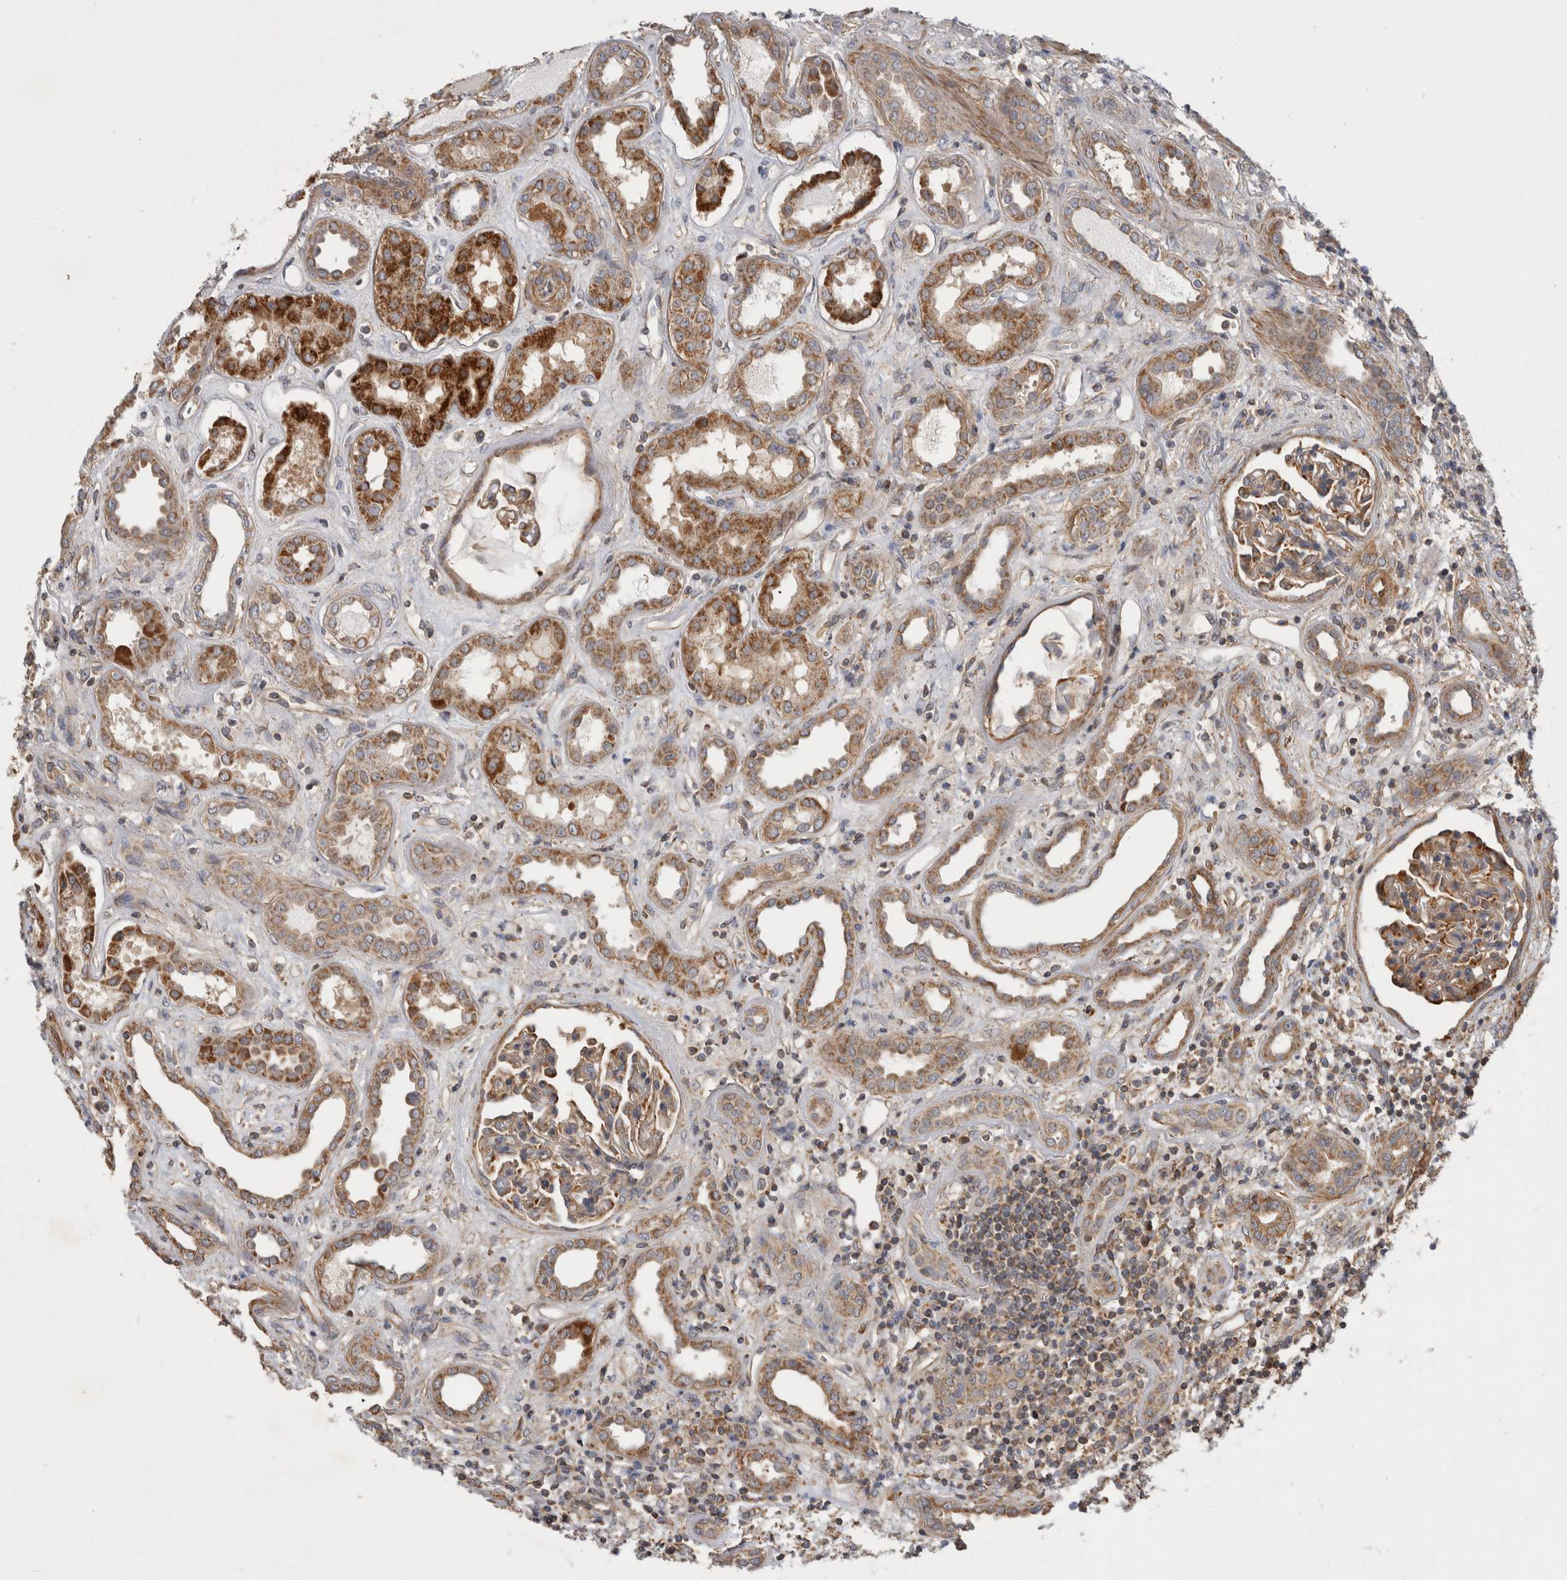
{"staining": {"intensity": "moderate", "quantity": ">75%", "location": "cytoplasmic/membranous"}, "tissue": "kidney", "cell_type": "Cells in glomeruli", "image_type": "normal", "snomed": [{"axis": "morphology", "description": "Normal tissue, NOS"}, {"axis": "topography", "description": "Kidney"}], "caption": "Protein staining of benign kidney reveals moderate cytoplasmic/membranous expression in approximately >75% of cells in glomeruli.", "gene": "SFXN2", "patient": {"sex": "male", "age": 59}}